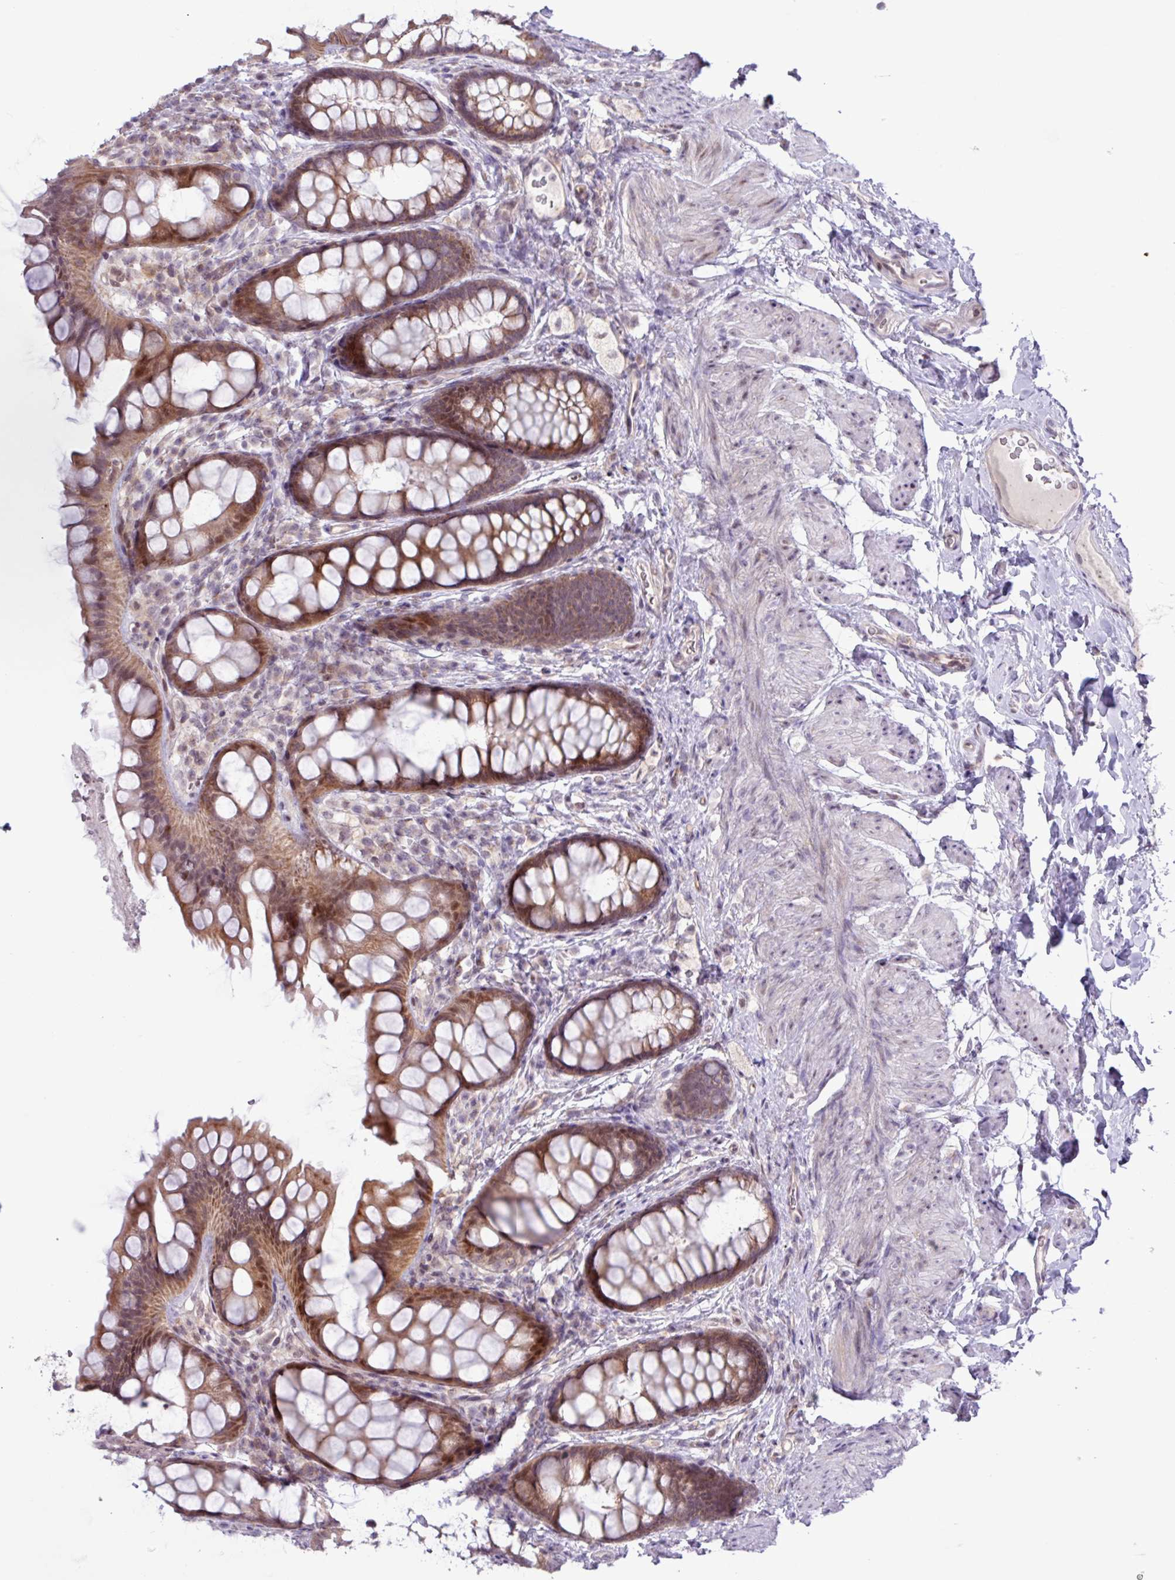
{"staining": {"intensity": "moderate", "quantity": ">75%", "location": "cytoplasmic/membranous,nuclear"}, "tissue": "rectum", "cell_type": "Glandular cells", "image_type": "normal", "snomed": [{"axis": "morphology", "description": "Normal tissue, NOS"}, {"axis": "topography", "description": "Rectum"}, {"axis": "topography", "description": "Peripheral nerve tissue"}], "caption": "A brown stain shows moderate cytoplasmic/membranous,nuclear staining of a protein in glandular cells of benign rectum. The staining is performed using DAB (3,3'-diaminobenzidine) brown chromogen to label protein expression. The nuclei are counter-stained blue using hematoxylin.", "gene": "RTL3", "patient": {"sex": "female", "age": 69}}